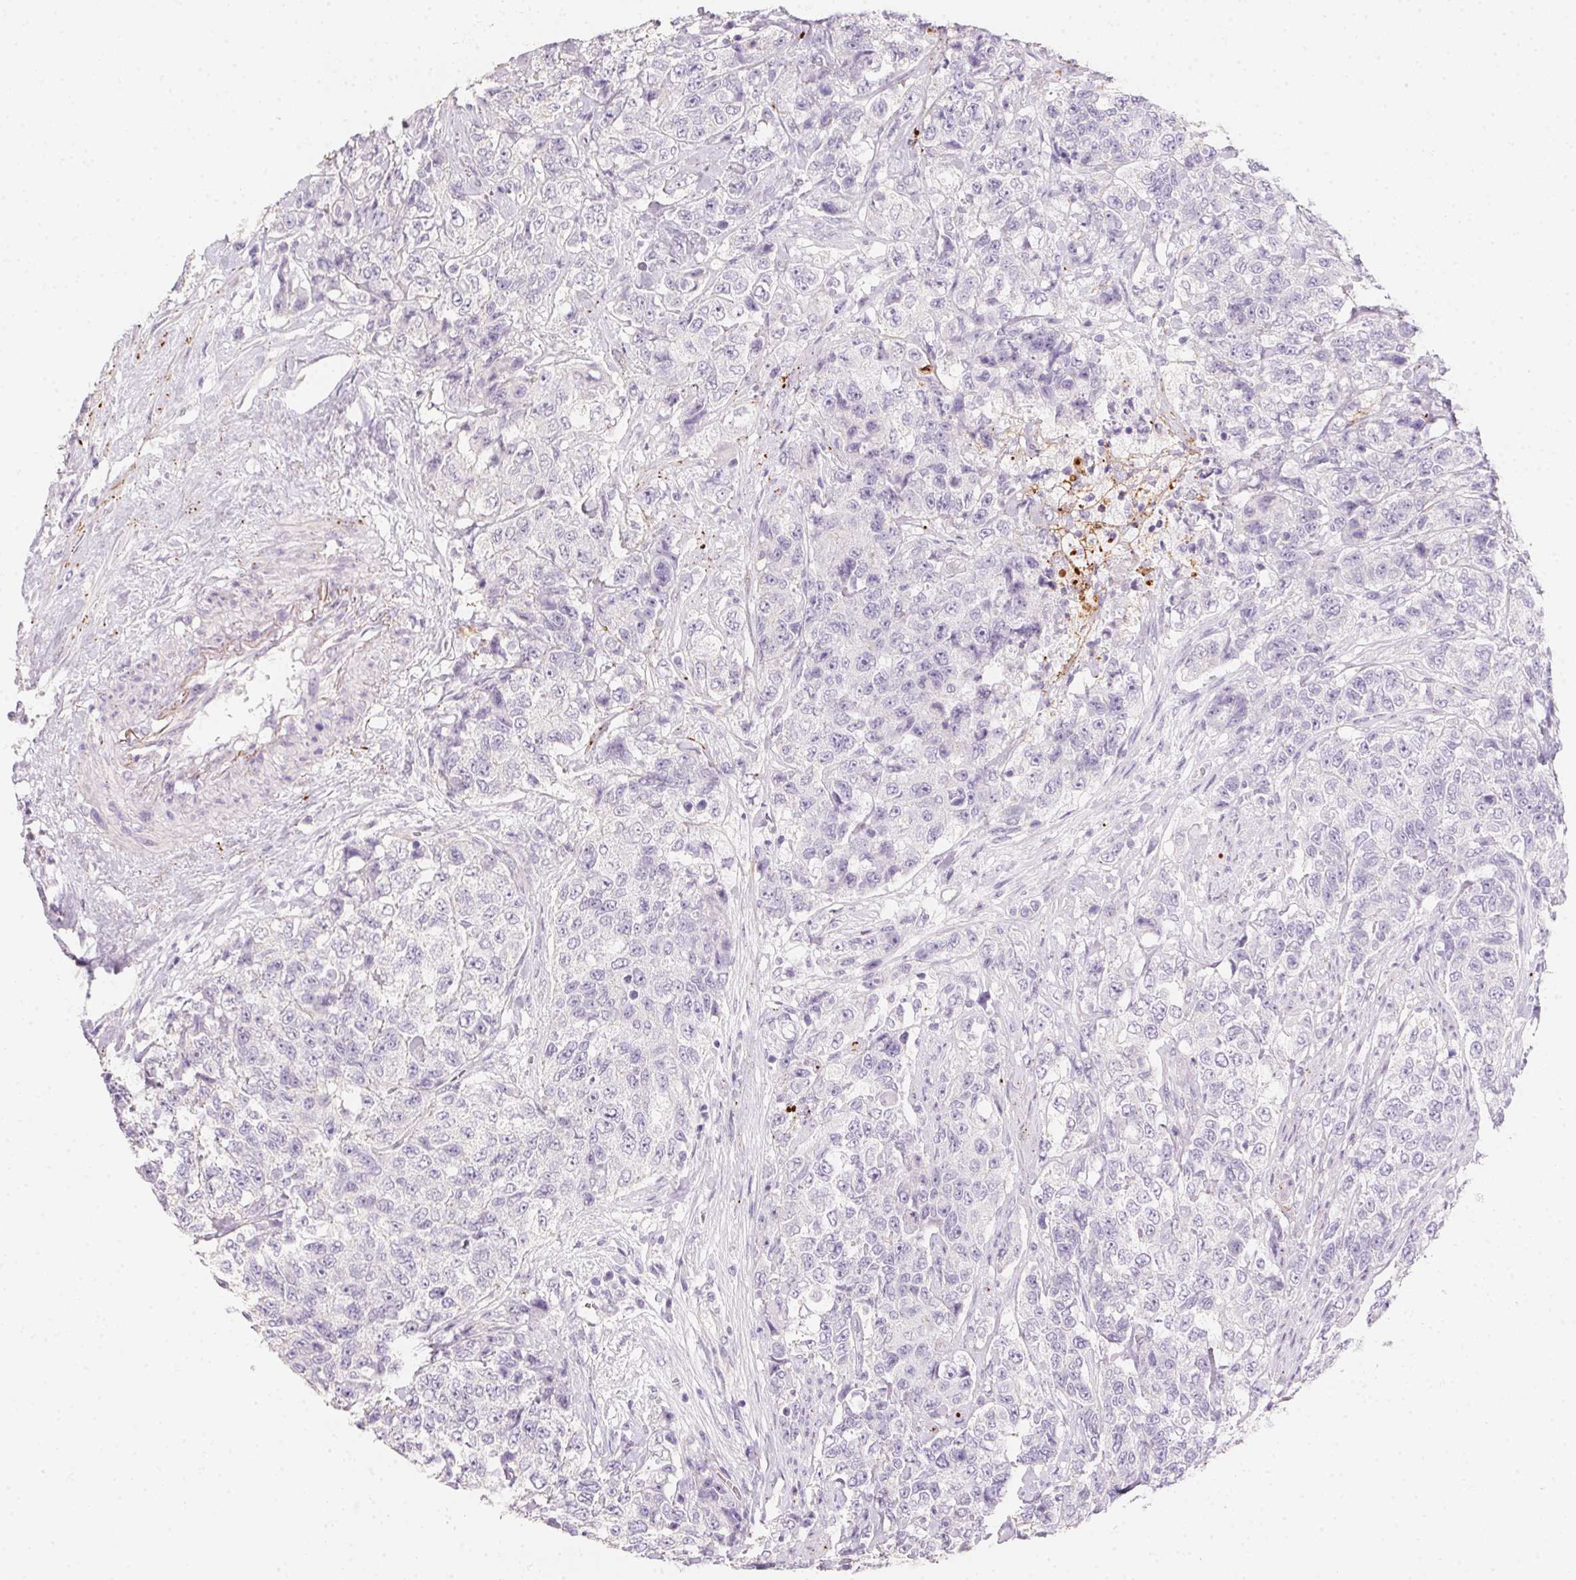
{"staining": {"intensity": "negative", "quantity": "none", "location": "none"}, "tissue": "urothelial cancer", "cell_type": "Tumor cells", "image_type": "cancer", "snomed": [{"axis": "morphology", "description": "Urothelial carcinoma, High grade"}, {"axis": "topography", "description": "Urinary bladder"}], "caption": "The image demonstrates no significant expression in tumor cells of urothelial carcinoma (high-grade). (Stains: DAB (3,3'-diaminobenzidine) immunohistochemistry (IHC) with hematoxylin counter stain, Microscopy: brightfield microscopy at high magnification).", "gene": "MYL4", "patient": {"sex": "female", "age": 78}}